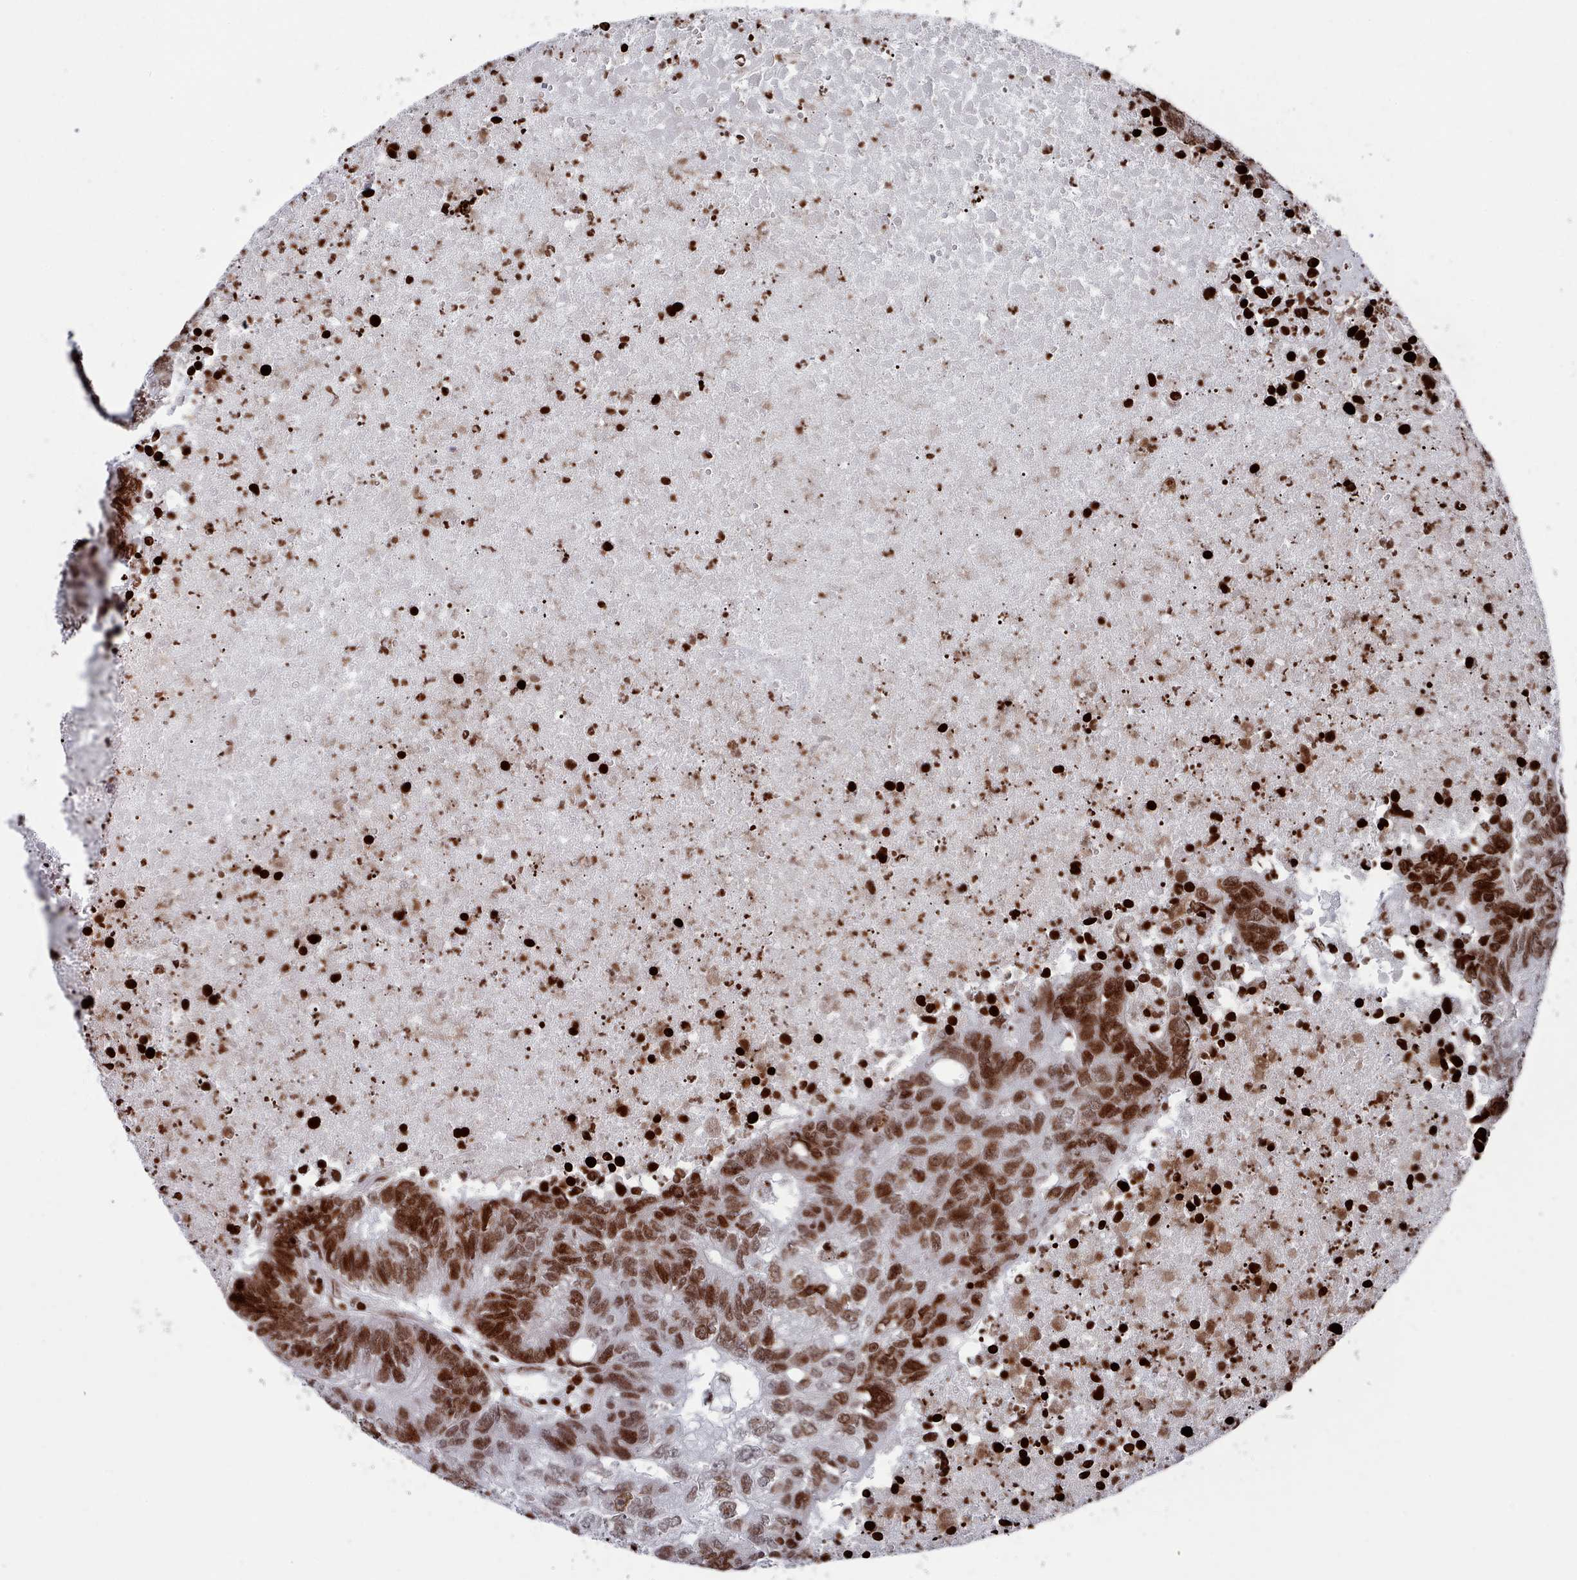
{"staining": {"intensity": "strong", "quantity": ">75%", "location": "nuclear"}, "tissue": "colorectal cancer", "cell_type": "Tumor cells", "image_type": "cancer", "snomed": [{"axis": "morphology", "description": "Adenocarcinoma, NOS"}, {"axis": "topography", "description": "Colon"}], "caption": "A photomicrograph showing strong nuclear staining in approximately >75% of tumor cells in adenocarcinoma (colorectal), as visualized by brown immunohistochemical staining.", "gene": "PCDHB12", "patient": {"sex": "female", "age": 48}}